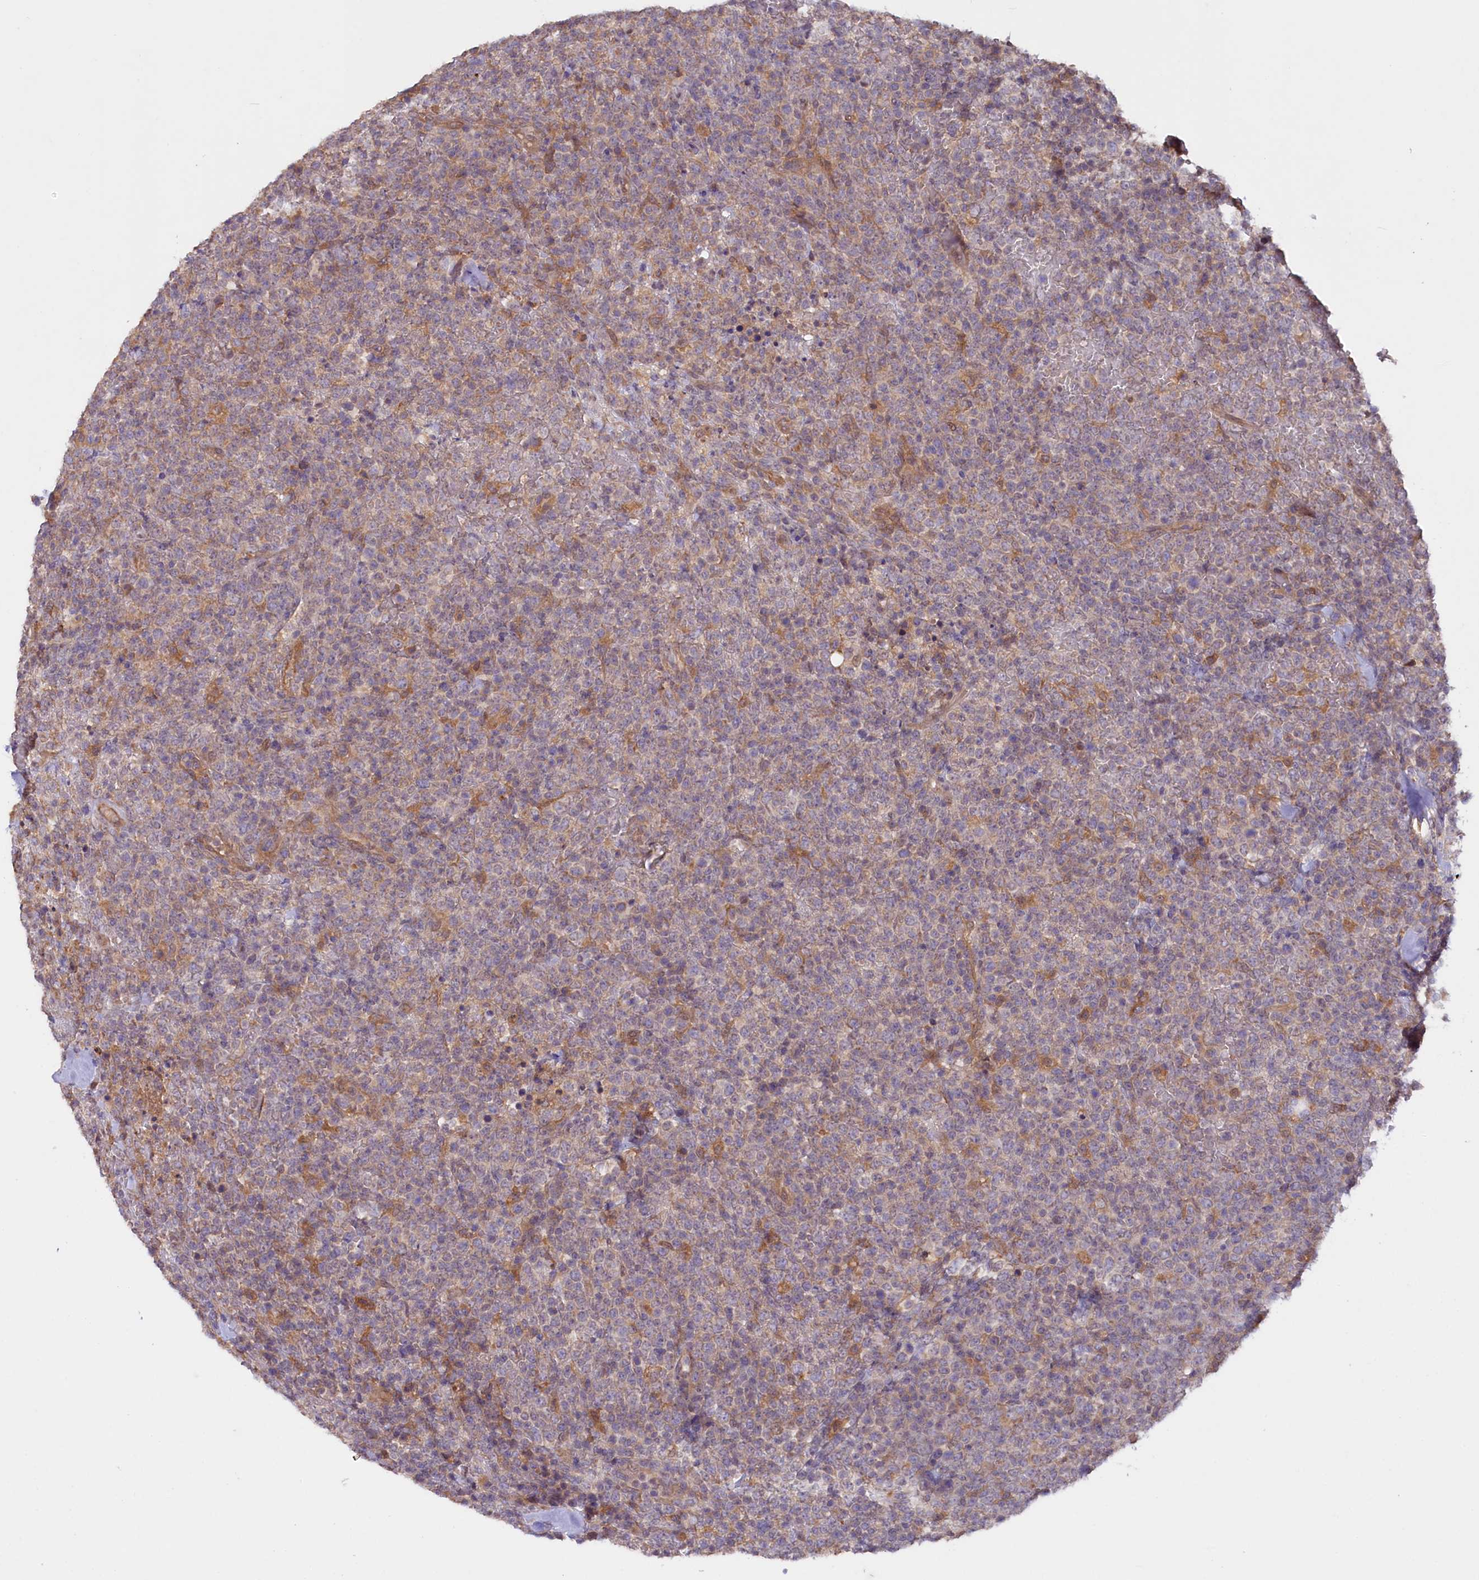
{"staining": {"intensity": "weak", "quantity": "<25%", "location": "cytoplasmic/membranous"}, "tissue": "lymphoma", "cell_type": "Tumor cells", "image_type": "cancer", "snomed": [{"axis": "morphology", "description": "Malignant lymphoma, non-Hodgkin's type, High grade"}, {"axis": "topography", "description": "Colon"}], "caption": "Tumor cells are negative for protein expression in human high-grade malignant lymphoma, non-Hodgkin's type. (Brightfield microscopy of DAB immunohistochemistry (IHC) at high magnification).", "gene": "ETFBKMT", "patient": {"sex": "female", "age": 53}}